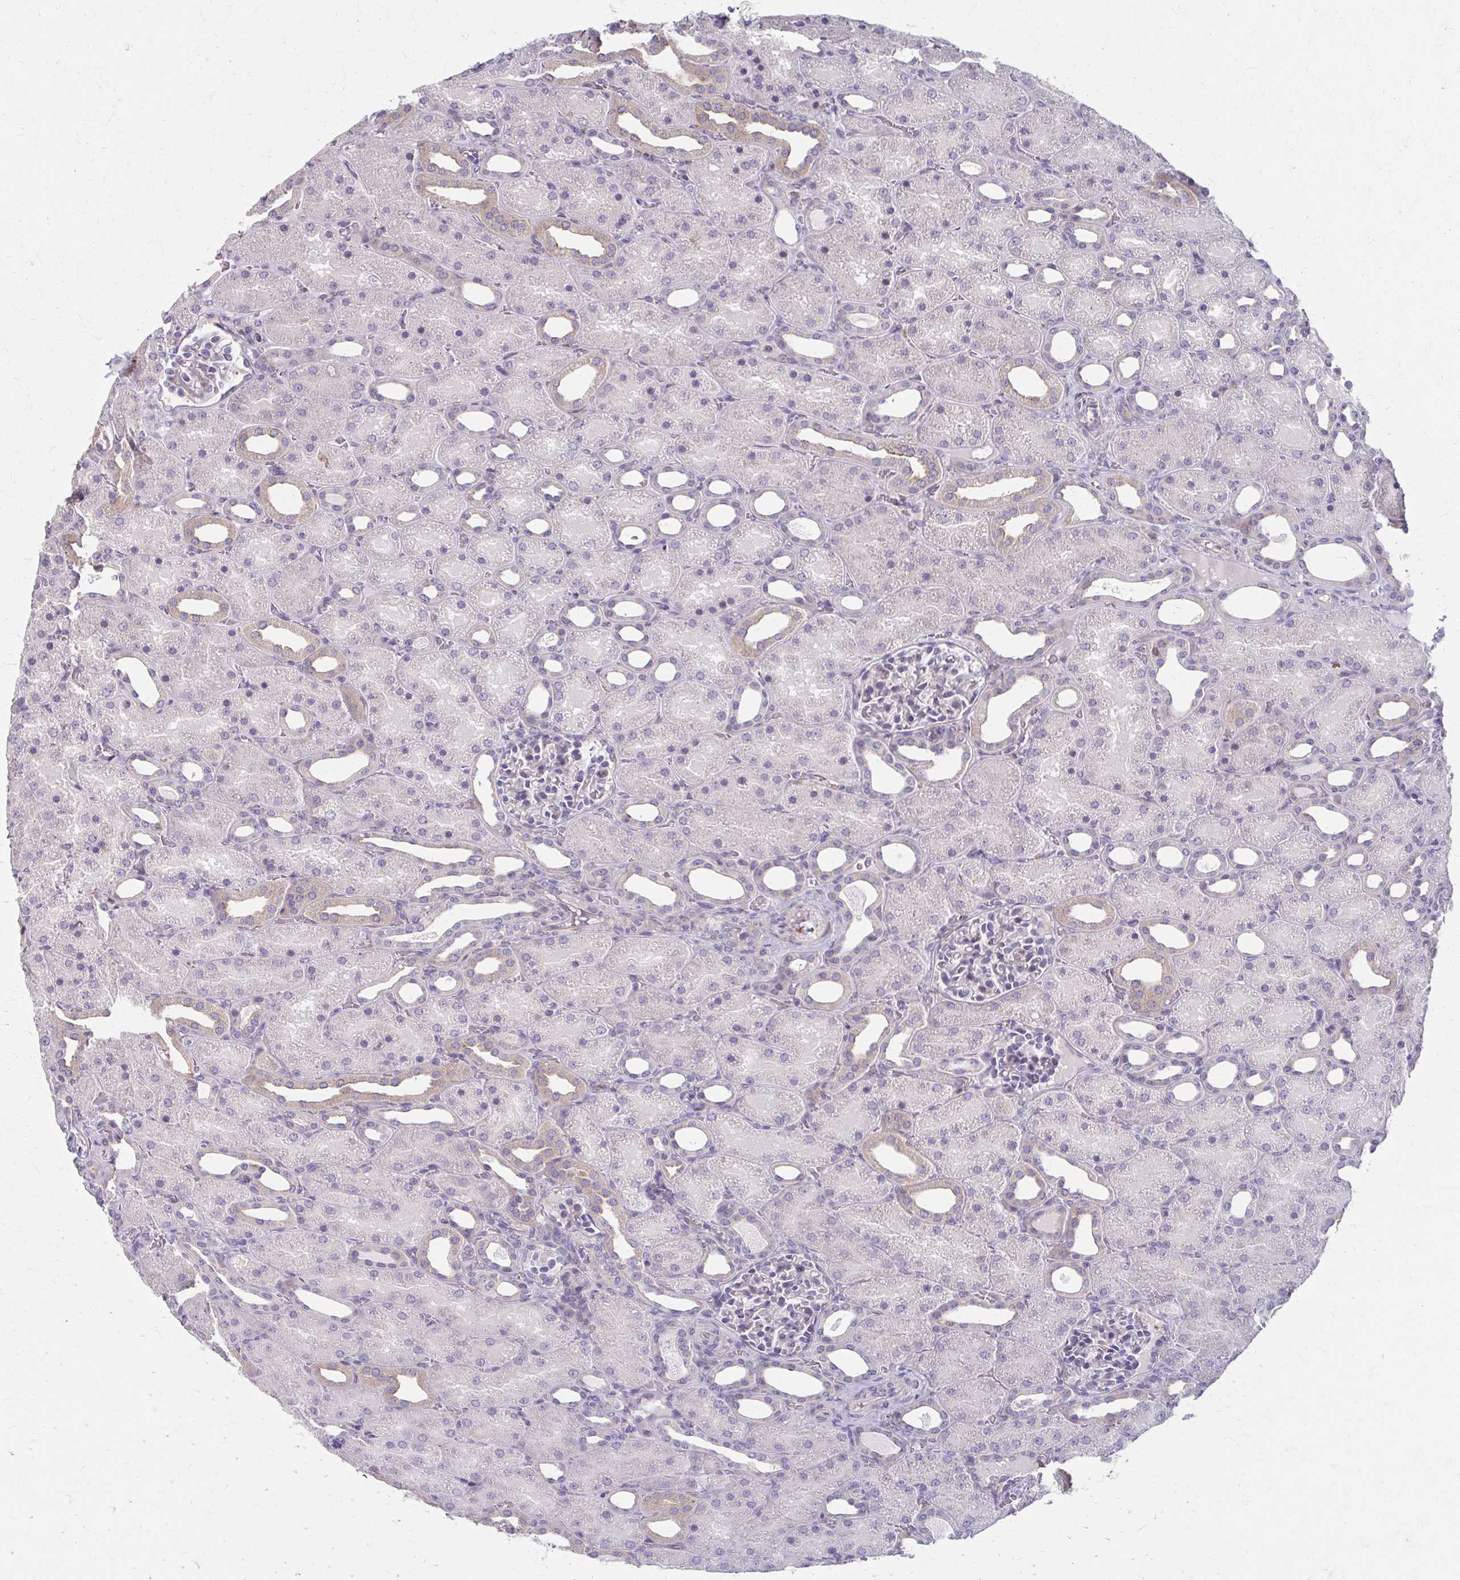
{"staining": {"intensity": "negative", "quantity": "none", "location": "none"}, "tissue": "kidney", "cell_type": "Cells in glomeruli", "image_type": "normal", "snomed": [{"axis": "morphology", "description": "Normal tissue, NOS"}, {"axis": "topography", "description": "Kidney"}], "caption": "Immunohistochemistry photomicrograph of benign human kidney stained for a protein (brown), which shows no positivity in cells in glomeruli. (Immunohistochemistry (ihc), brightfield microscopy, high magnification).", "gene": "MMP14", "patient": {"sex": "male", "age": 2}}